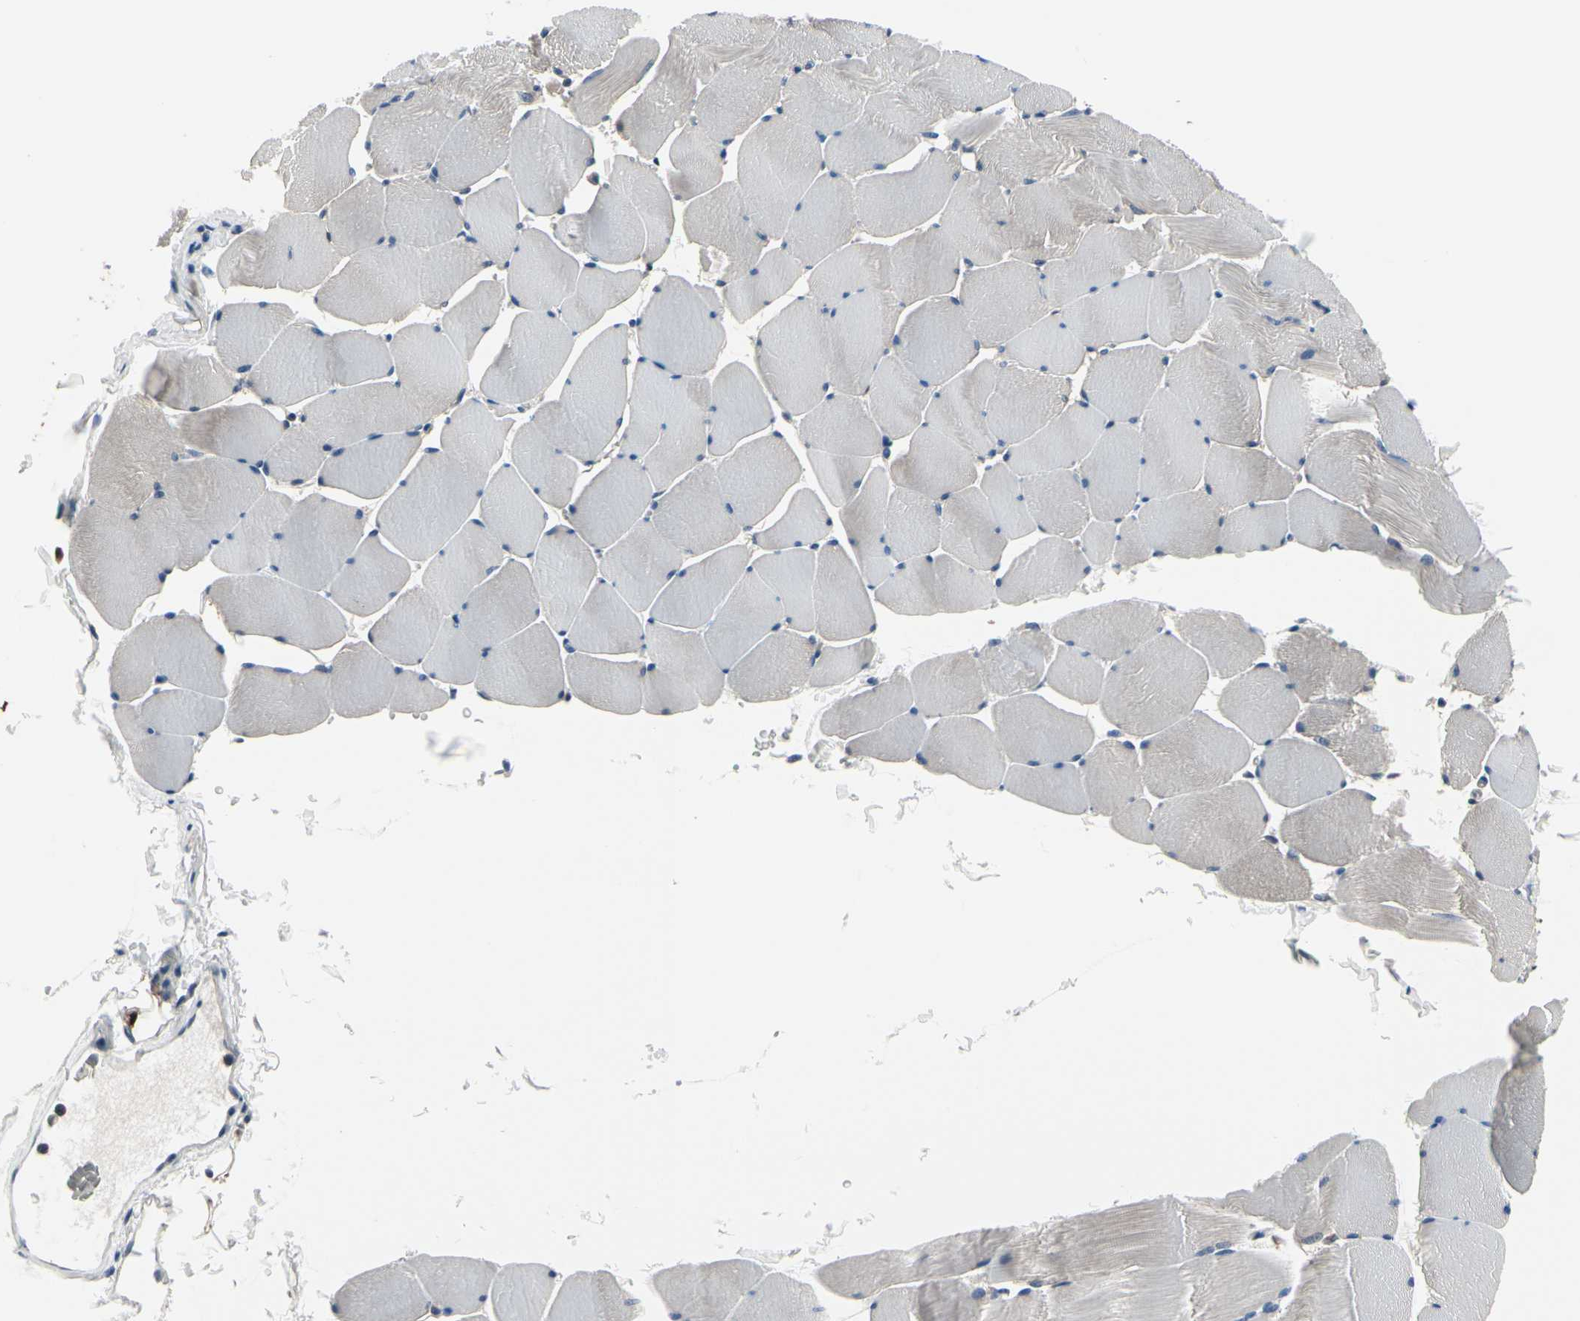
{"staining": {"intensity": "moderate", "quantity": "25%-75%", "location": "cytoplasmic/membranous"}, "tissue": "skeletal muscle", "cell_type": "Myocytes", "image_type": "normal", "snomed": [{"axis": "morphology", "description": "Normal tissue, NOS"}, {"axis": "topography", "description": "Skeletal muscle"}], "caption": "Protein expression analysis of normal skeletal muscle demonstrates moderate cytoplasmic/membranous positivity in about 25%-75% of myocytes. Nuclei are stained in blue.", "gene": "PRDX6", "patient": {"sex": "male", "age": 62}}